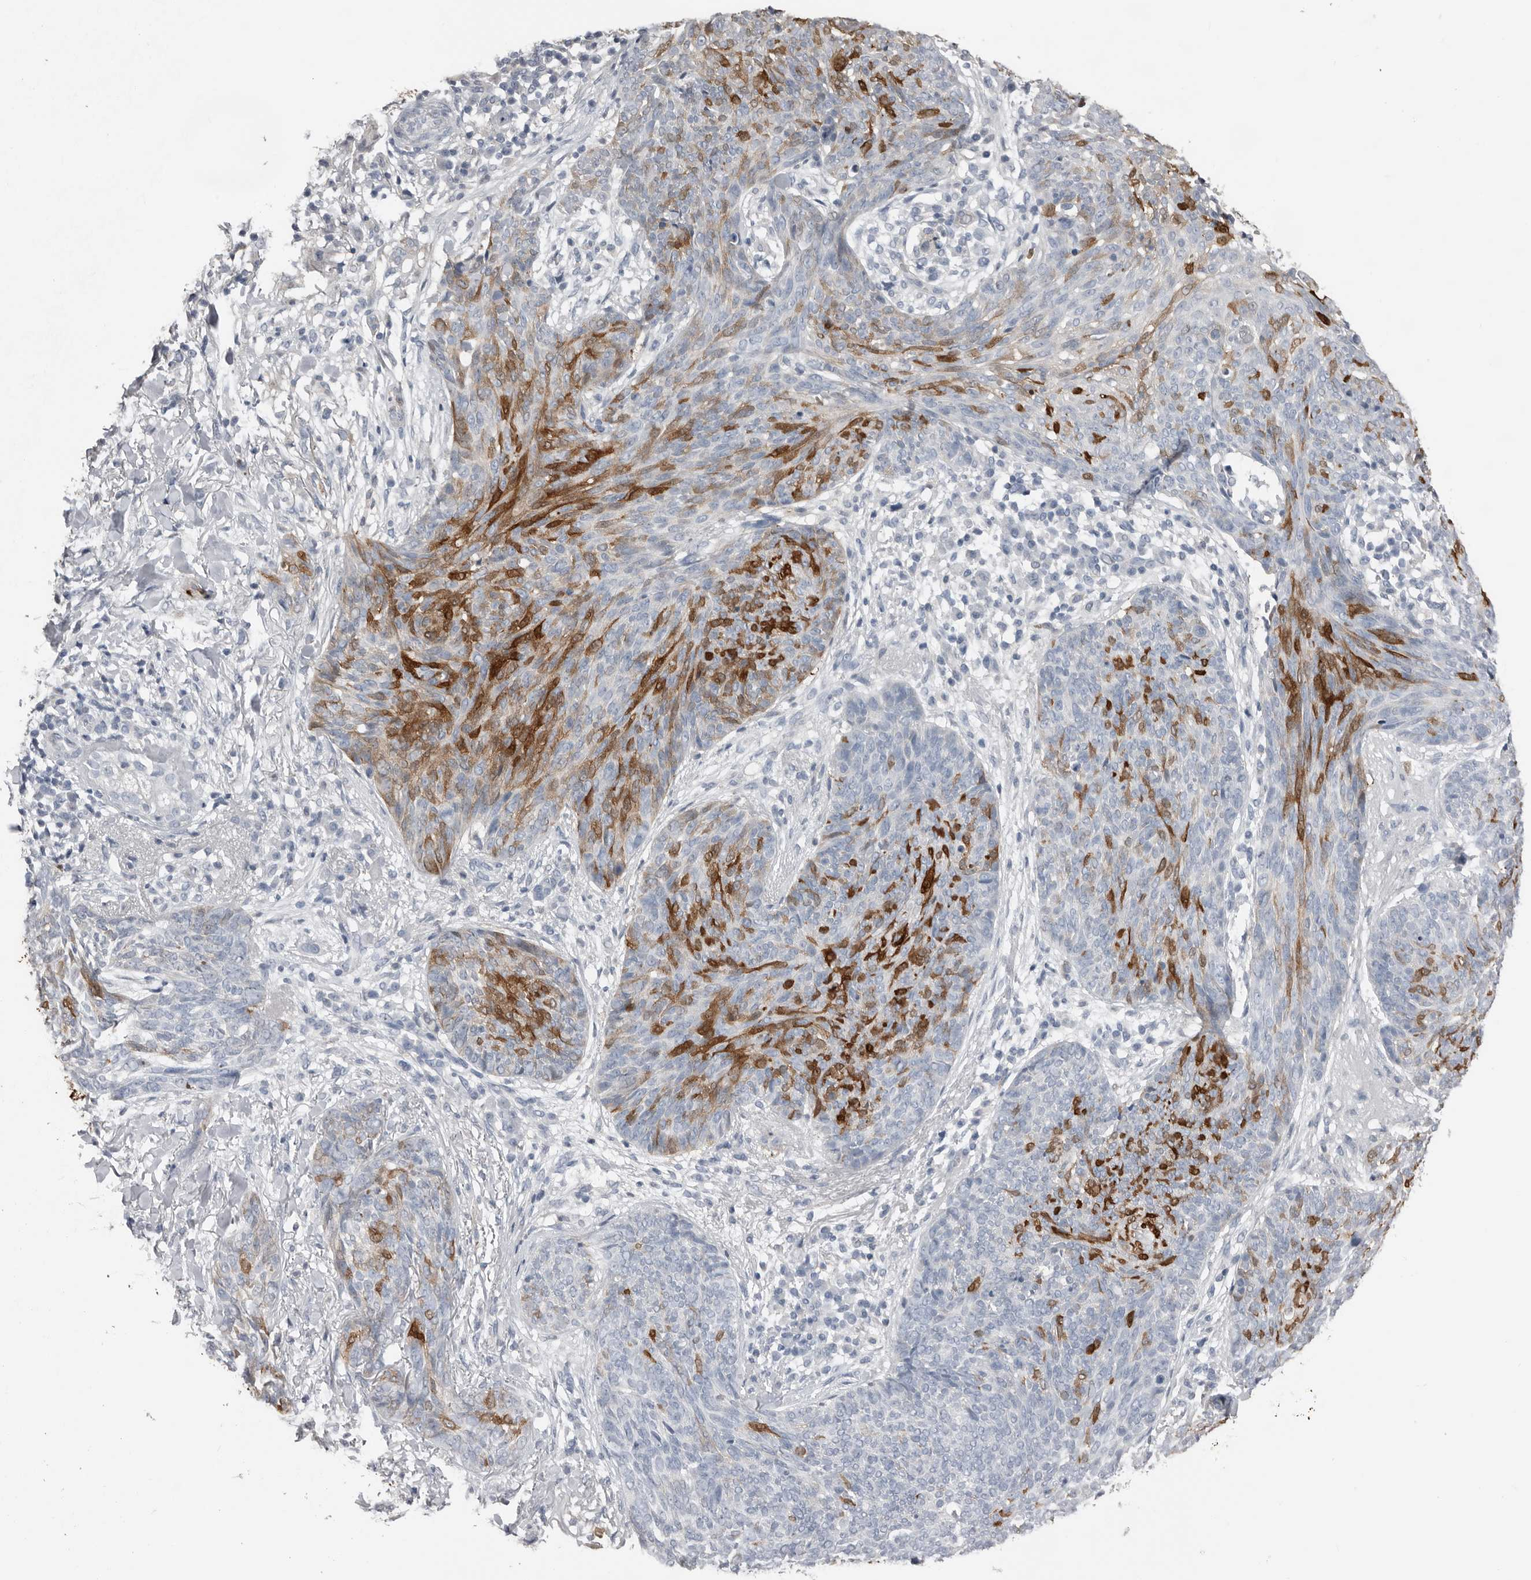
{"staining": {"intensity": "moderate", "quantity": "25%-75%", "location": "cytoplasmic/membranous"}, "tissue": "skin cancer", "cell_type": "Tumor cells", "image_type": "cancer", "snomed": [{"axis": "morphology", "description": "Basal cell carcinoma"}, {"axis": "topography", "description": "Skin"}], "caption": "There is medium levels of moderate cytoplasmic/membranous positivity in tumor cells of skin basal cell carcinoma, as demonstrated by immunohistochemical staining (brown color).", "gene": "FABP7", "patient": {"sex": "male", "age": 85}}